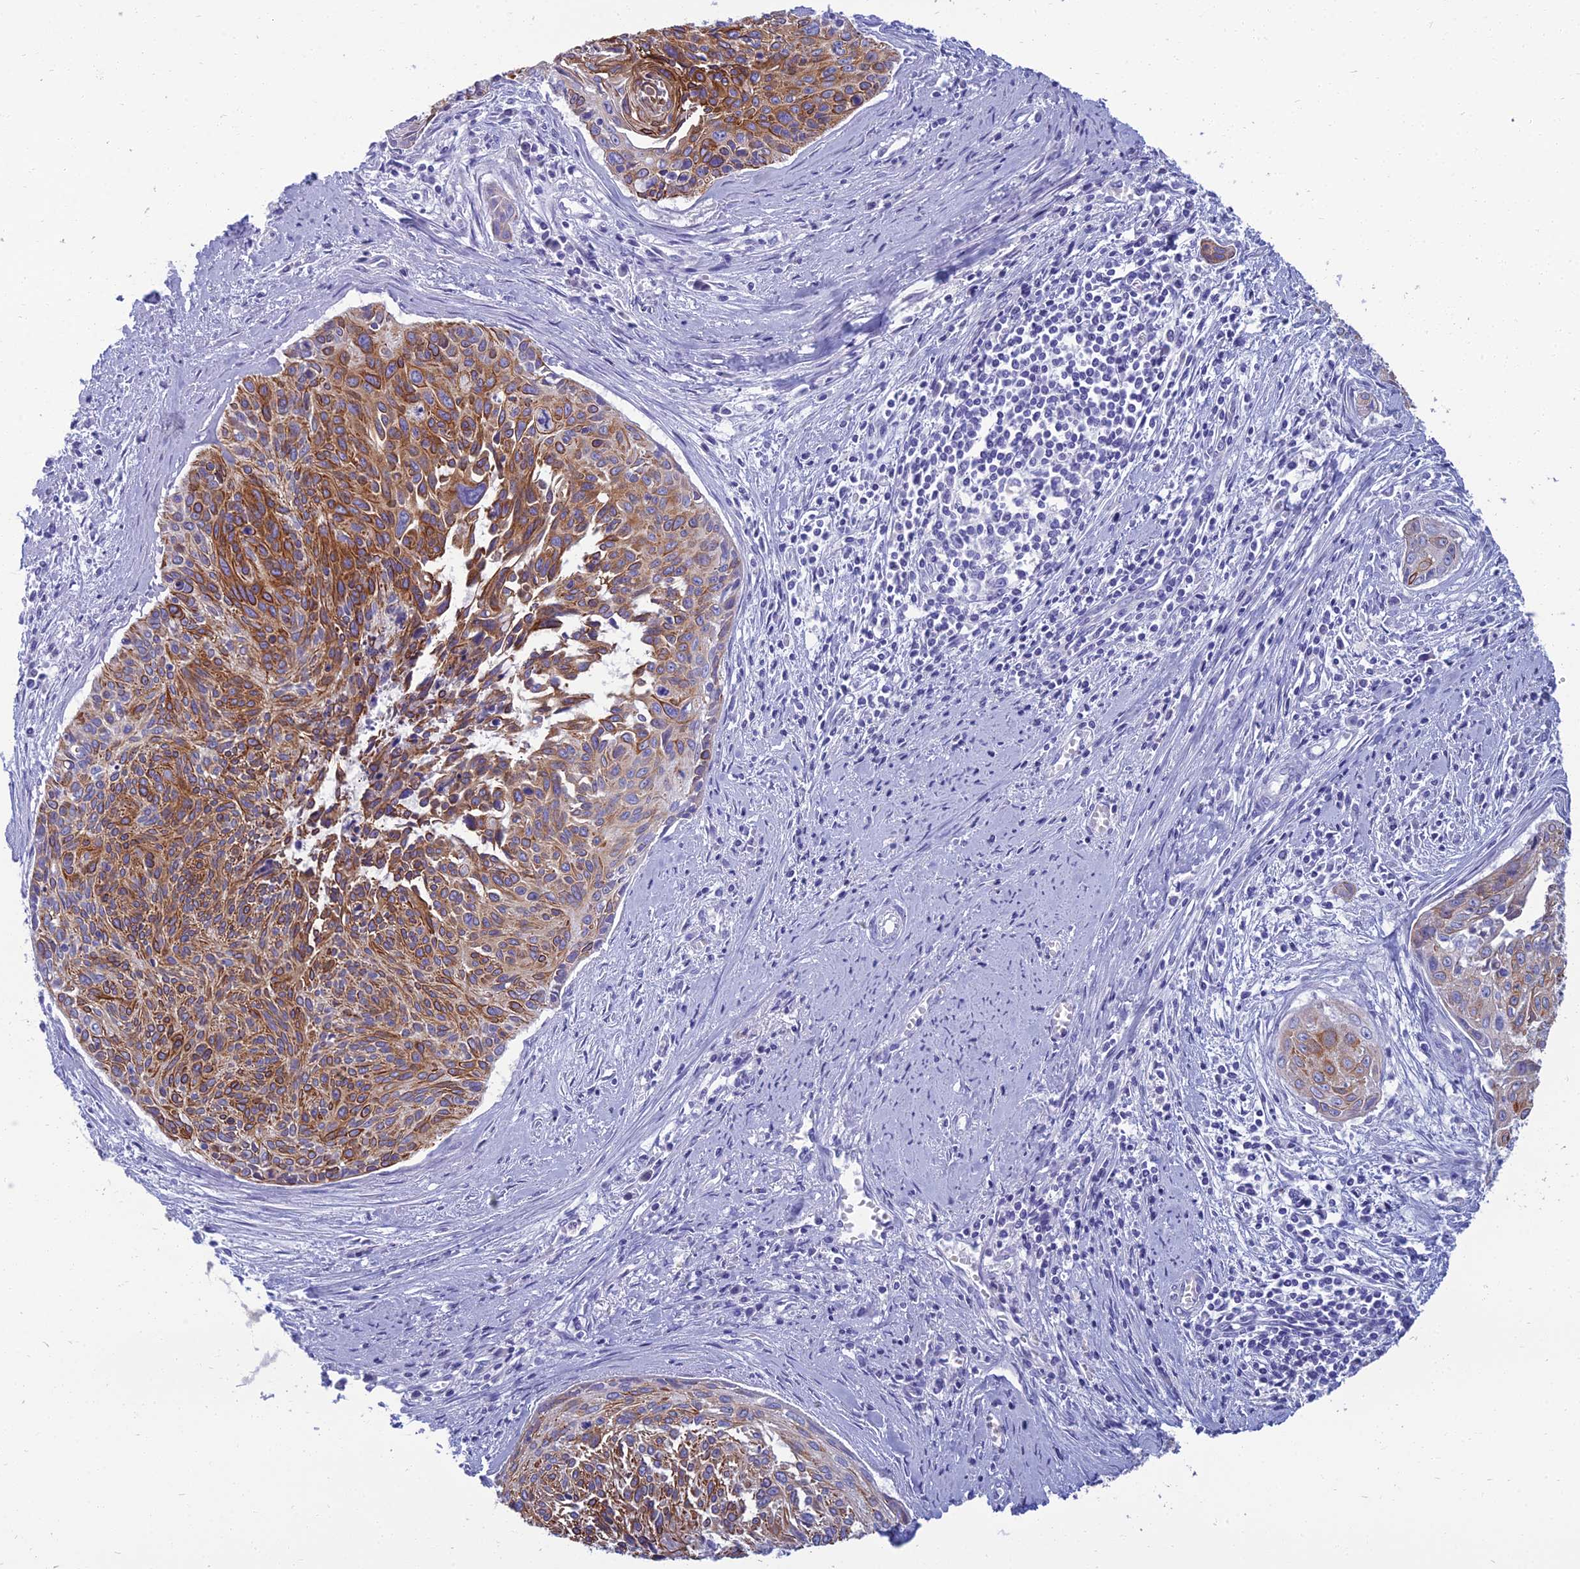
{"staining": {"intensity": "moderate", "quantity": ">75%", "location": "cytoplasmic/membranous"}, "tissue": "cervical cancer", "cell_type": "Tumor cells", "image_type": "cancer", "snomed": [{"axis": "morphology", "description": "Squamous cell carcinoma, NOS"}, {"axis": "topography", "description": "Cervix"}], "caption": "A brown stain labels moderate cytoplasmic/membranous staining of a protein in human cervical cancer (squamous cell carcinoma) tumor cells. (Brightfield microscopy of DAB IHC at high magnification).", "gene": "SPTLC3", "patient": {"sex": "female", "age": 55}}